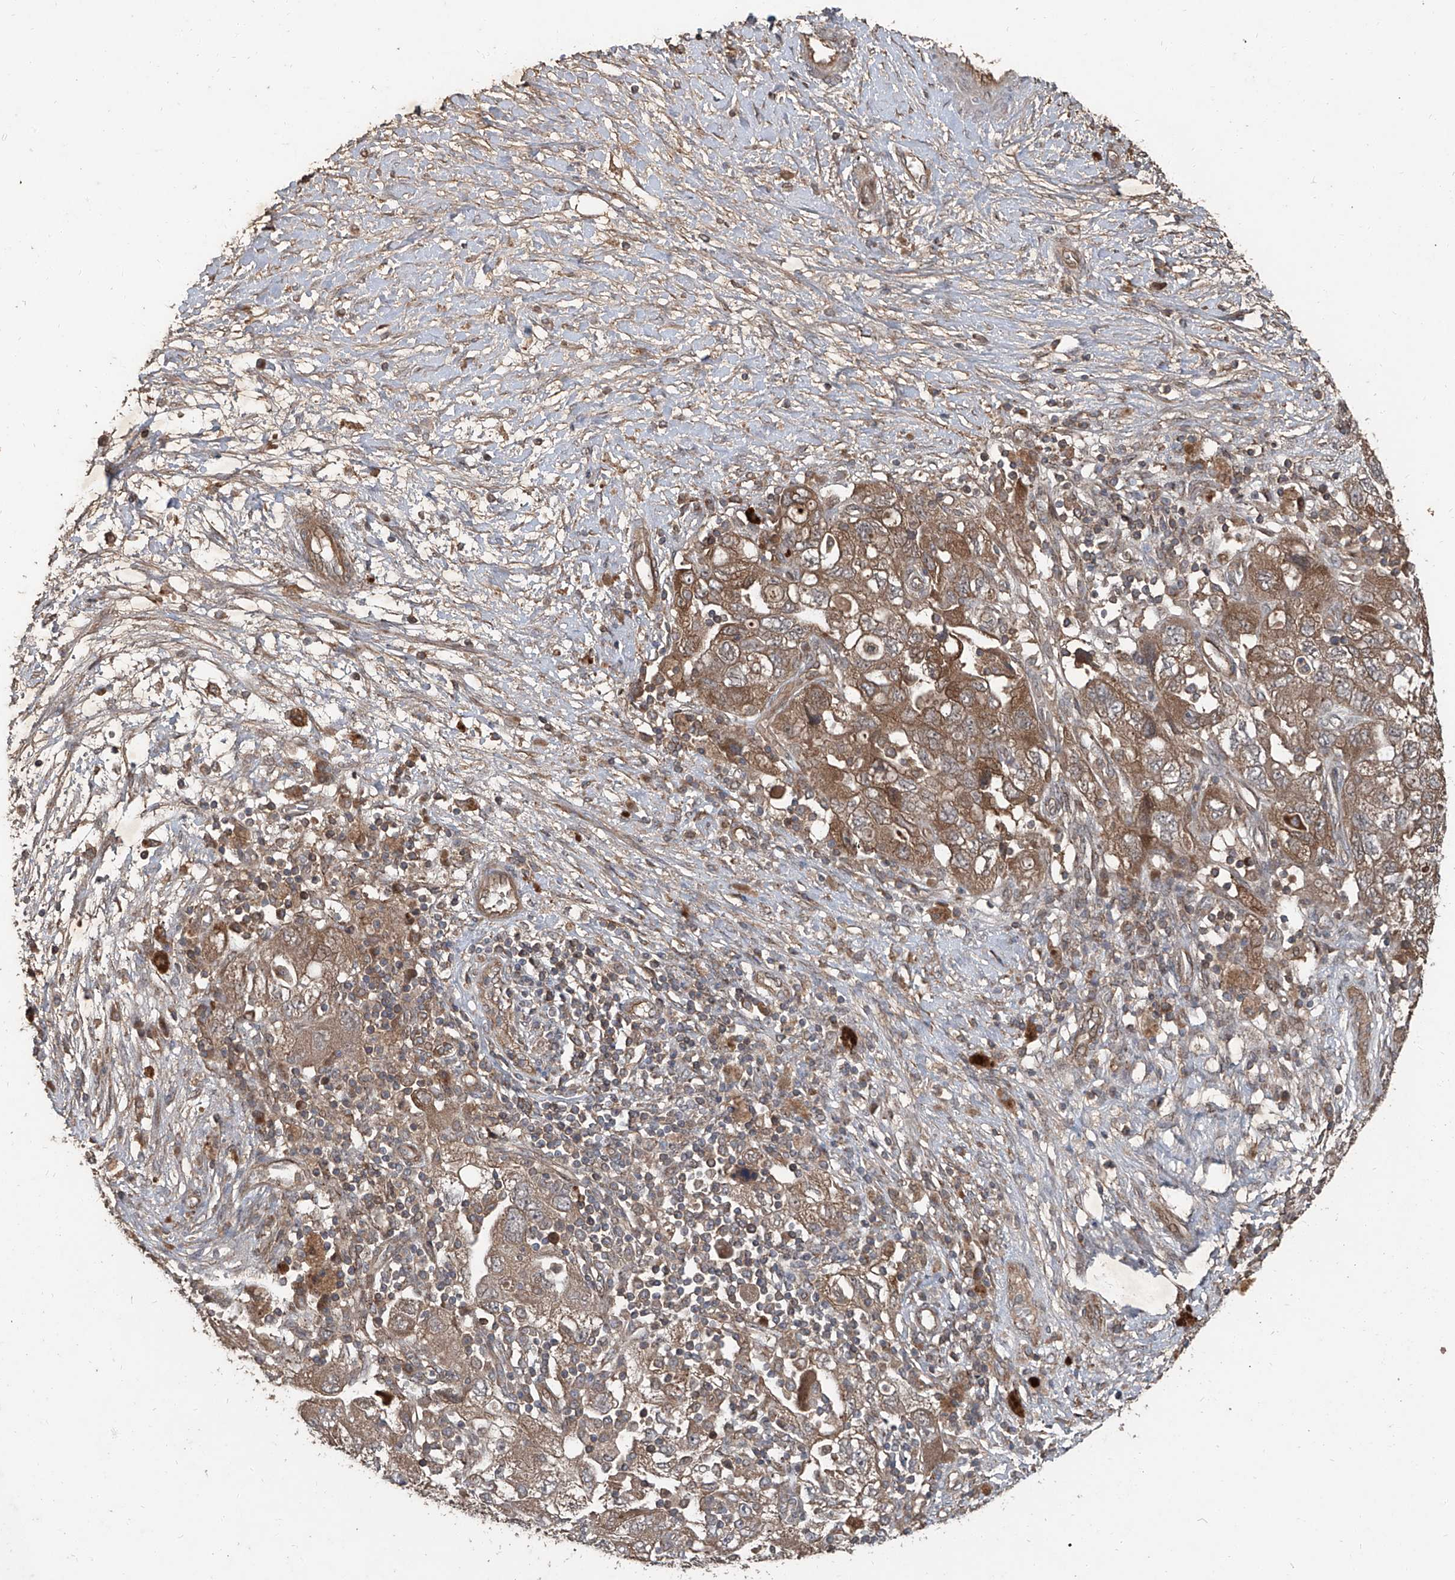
{"staining": {"intensity": "moderate", "quantity": ">75%", "location": "cytoplasmic/membranous"}, "tissue": "ovarian cancer", "cell_type": "Tumor cells", "image_type": "cancer", "snomed": [{"axis": "morphology", "description": "Carcinoma, NOS"}, {"axis": "morphology", "description": "Cystadenocarcinoma, serous, NOS"}, {"axis": "topography", "description": "Ovary"}], "caption": "Immunohistochemical staining of human carcinoma (ovarian) displays moderate cytoplasmic/membranous protein positivity in about >75% of tumor cells.", "gene": "CCN1", "patient": {"sex": "female", "age": 69}}